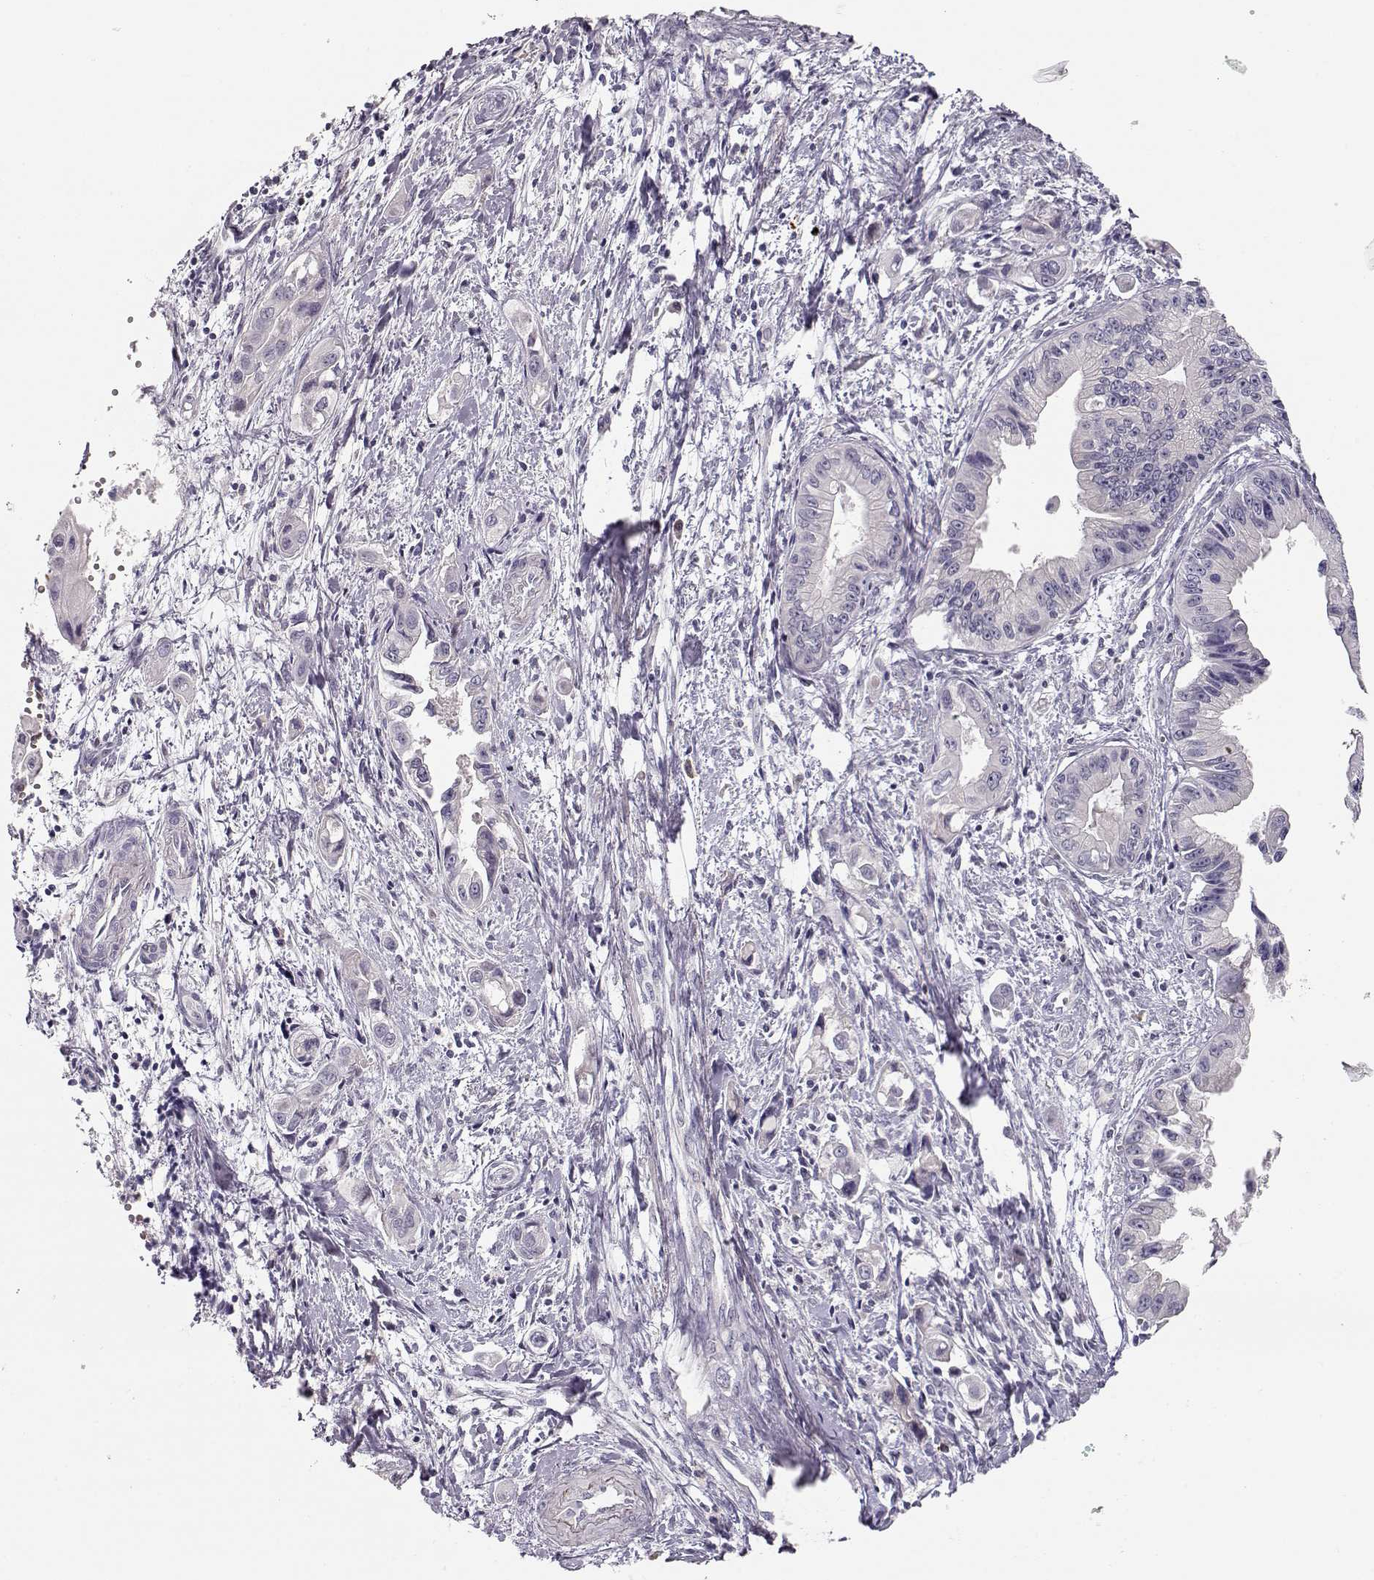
{"staining": {"intensity": "negative", "quantity": "none", "location": "none"}, "tissue": "pancreatic cancer", "cell_type": "Tumor cells", "image_type": "cancer", "snomed": [{"axis": "morphology", "description": "Adenocarcinoma, NOS"}, {"axis": "topography", "description": "Pancreas"}], "caption": "High magnification brightfield microscopy of pancreatic cancer stained with DAB (3,3'-diaminobenzidine) (brown) and counterstained with hematoxylin (blue): tumor cells show no significant expression. (Stains: DAB (3,3'-diaminobenzidine) immunohistochemistry (IHC) with hematoxylin counter stain, Microscopy: brightfield microscopy at high magnification).", "gene": "TTC26", "patient": {"sex": "male", "age": 60}}